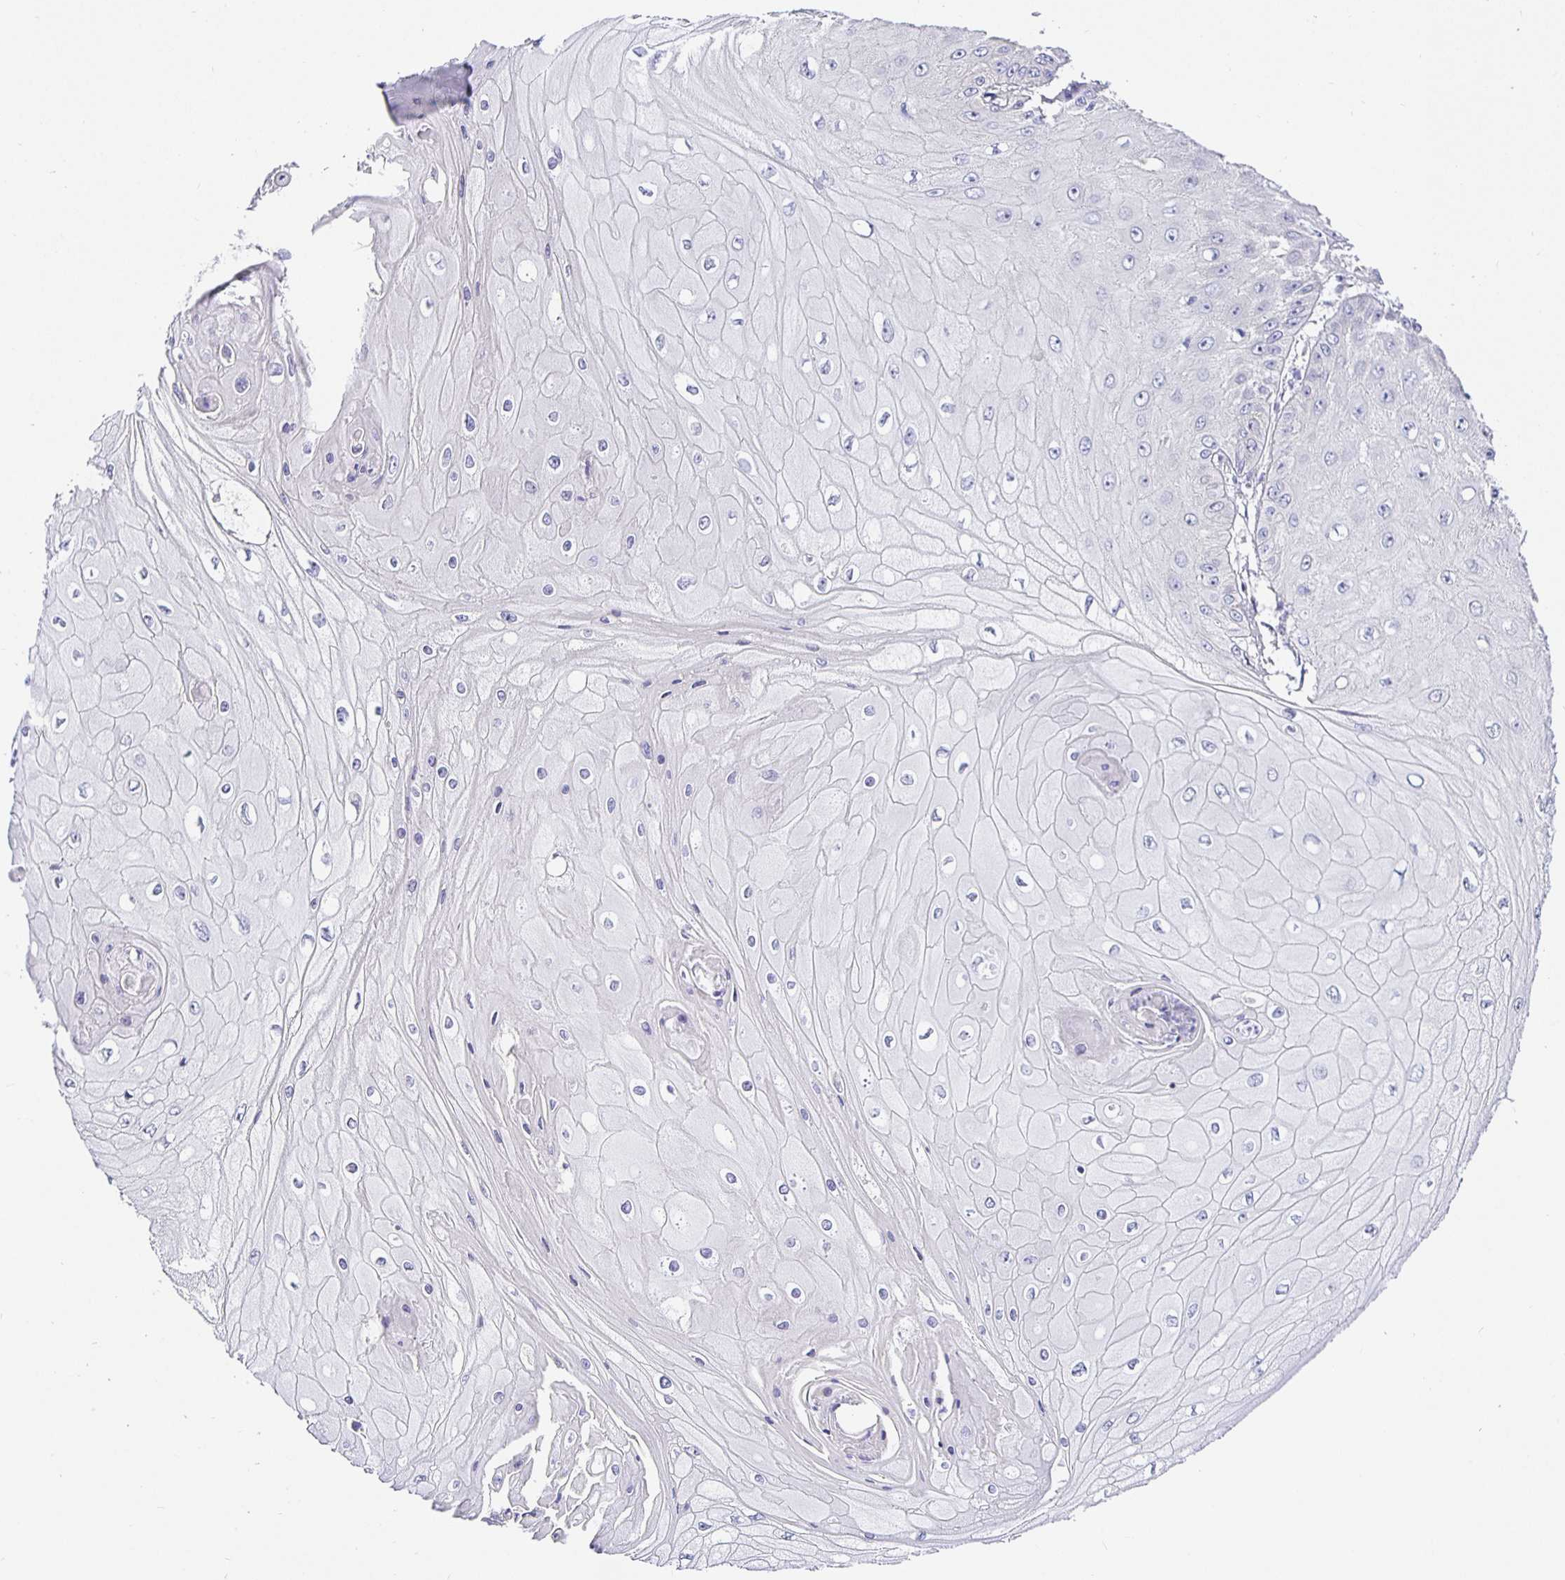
{"staining": {"intensity": "negative", "quantity": "none", "location": "none"}, "tissue": "skin cancer", "cell_type": "Tumor cells", "image_type": "cancer", "snomed": [{"axis": "morphology", "description": "Squamous cell carcinoma, NOS"}, {"axis": "topography", "description": "Skin"}], "caption": "Tumor cells are negative for protein expression in human skin cancer.", "gene": "OPALIN", "patient": {"sex": "male", "age": 70}}